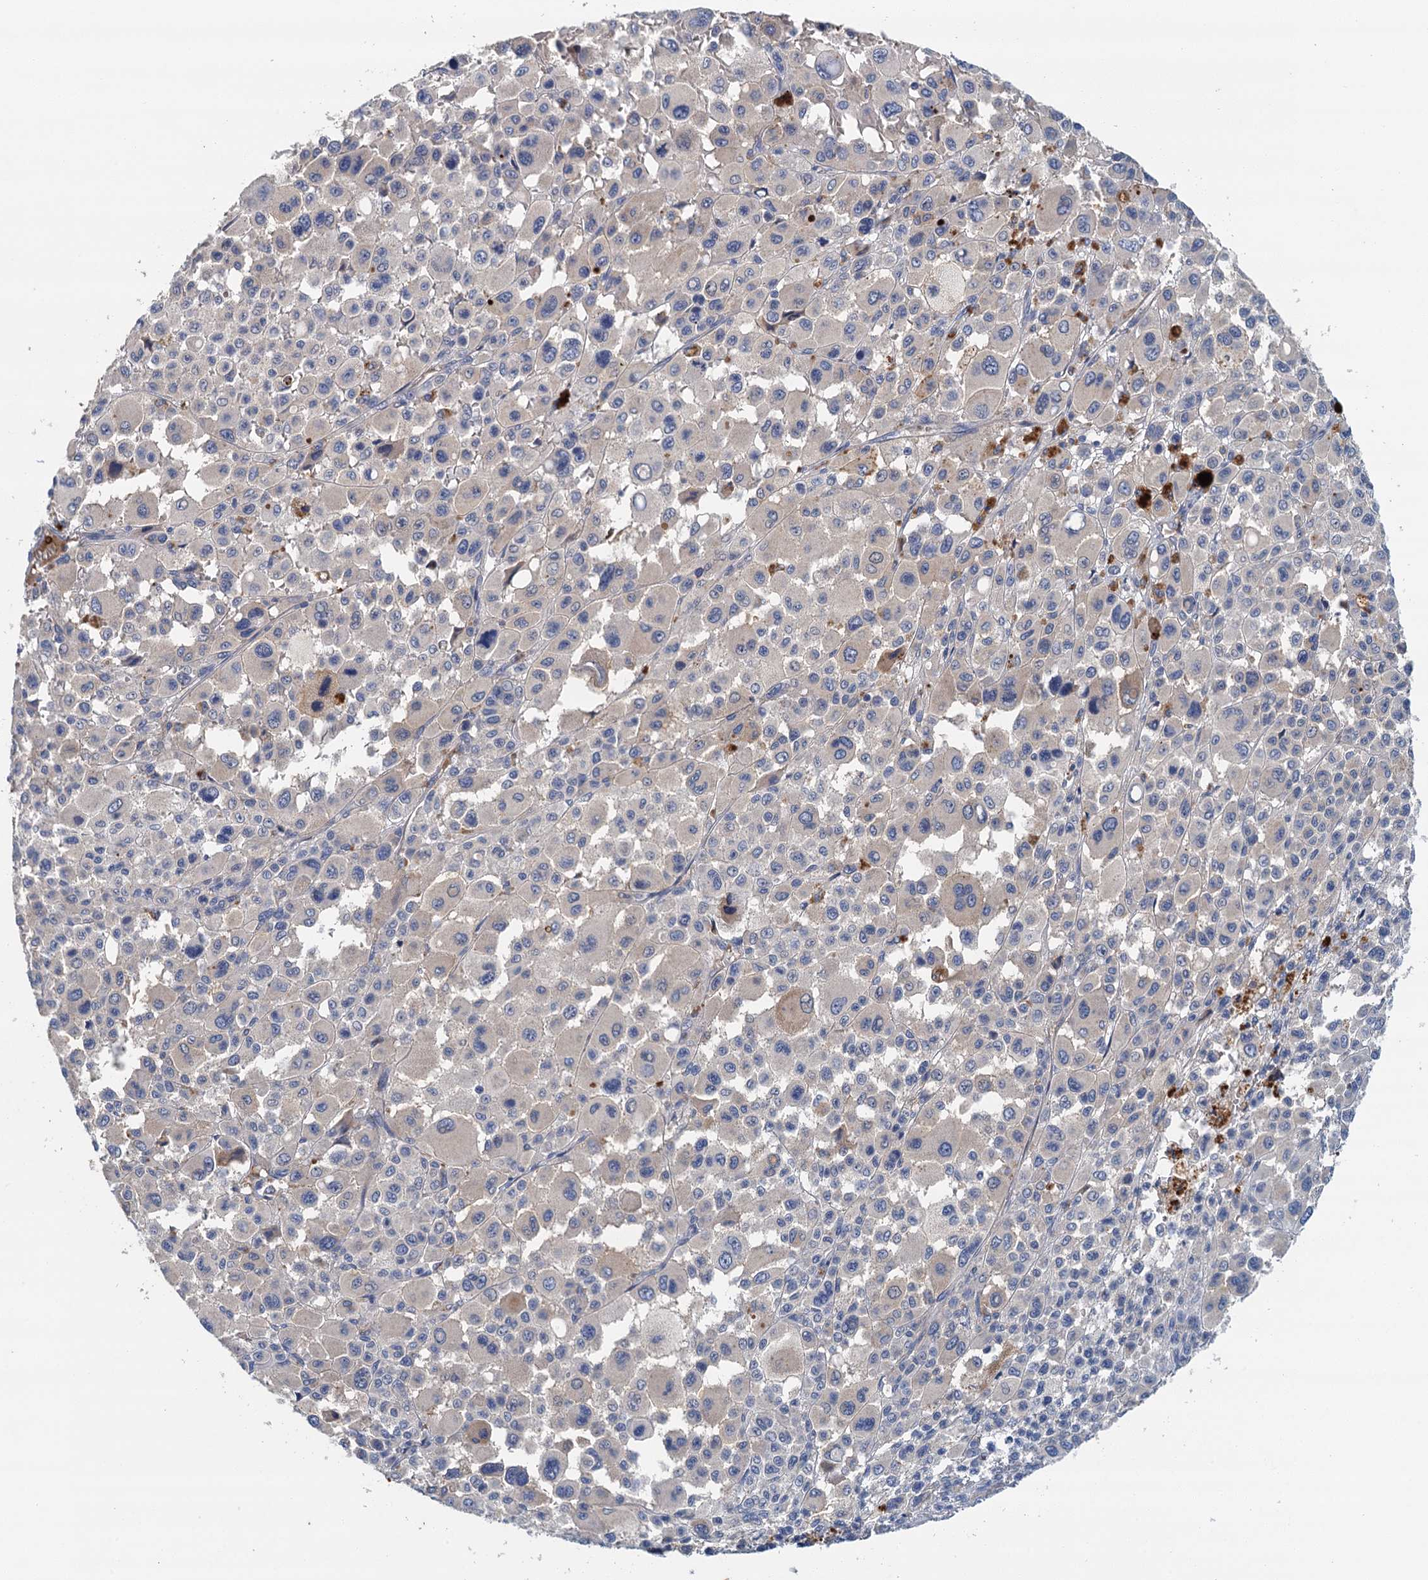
{"staining": {"intensity": "negative", "quantity": "none", "location": "none"}, "tissue": "melanoma", "cell_type": "Tumor cells", "image_type": "cancer", "snomed": [{"axis": "morphology", "description": "Malignant melanoma, Metastatic site"}, {"axis": "topography", "description": "Skin"}], "caption": "Immunohistochemistry (IHC) photomicrograph of melanoma stained for a protein (brown), which exhibits no staining in tumor cells.", "gene": "TPCN1", "patient": {"sex": "female", "age": 74}}